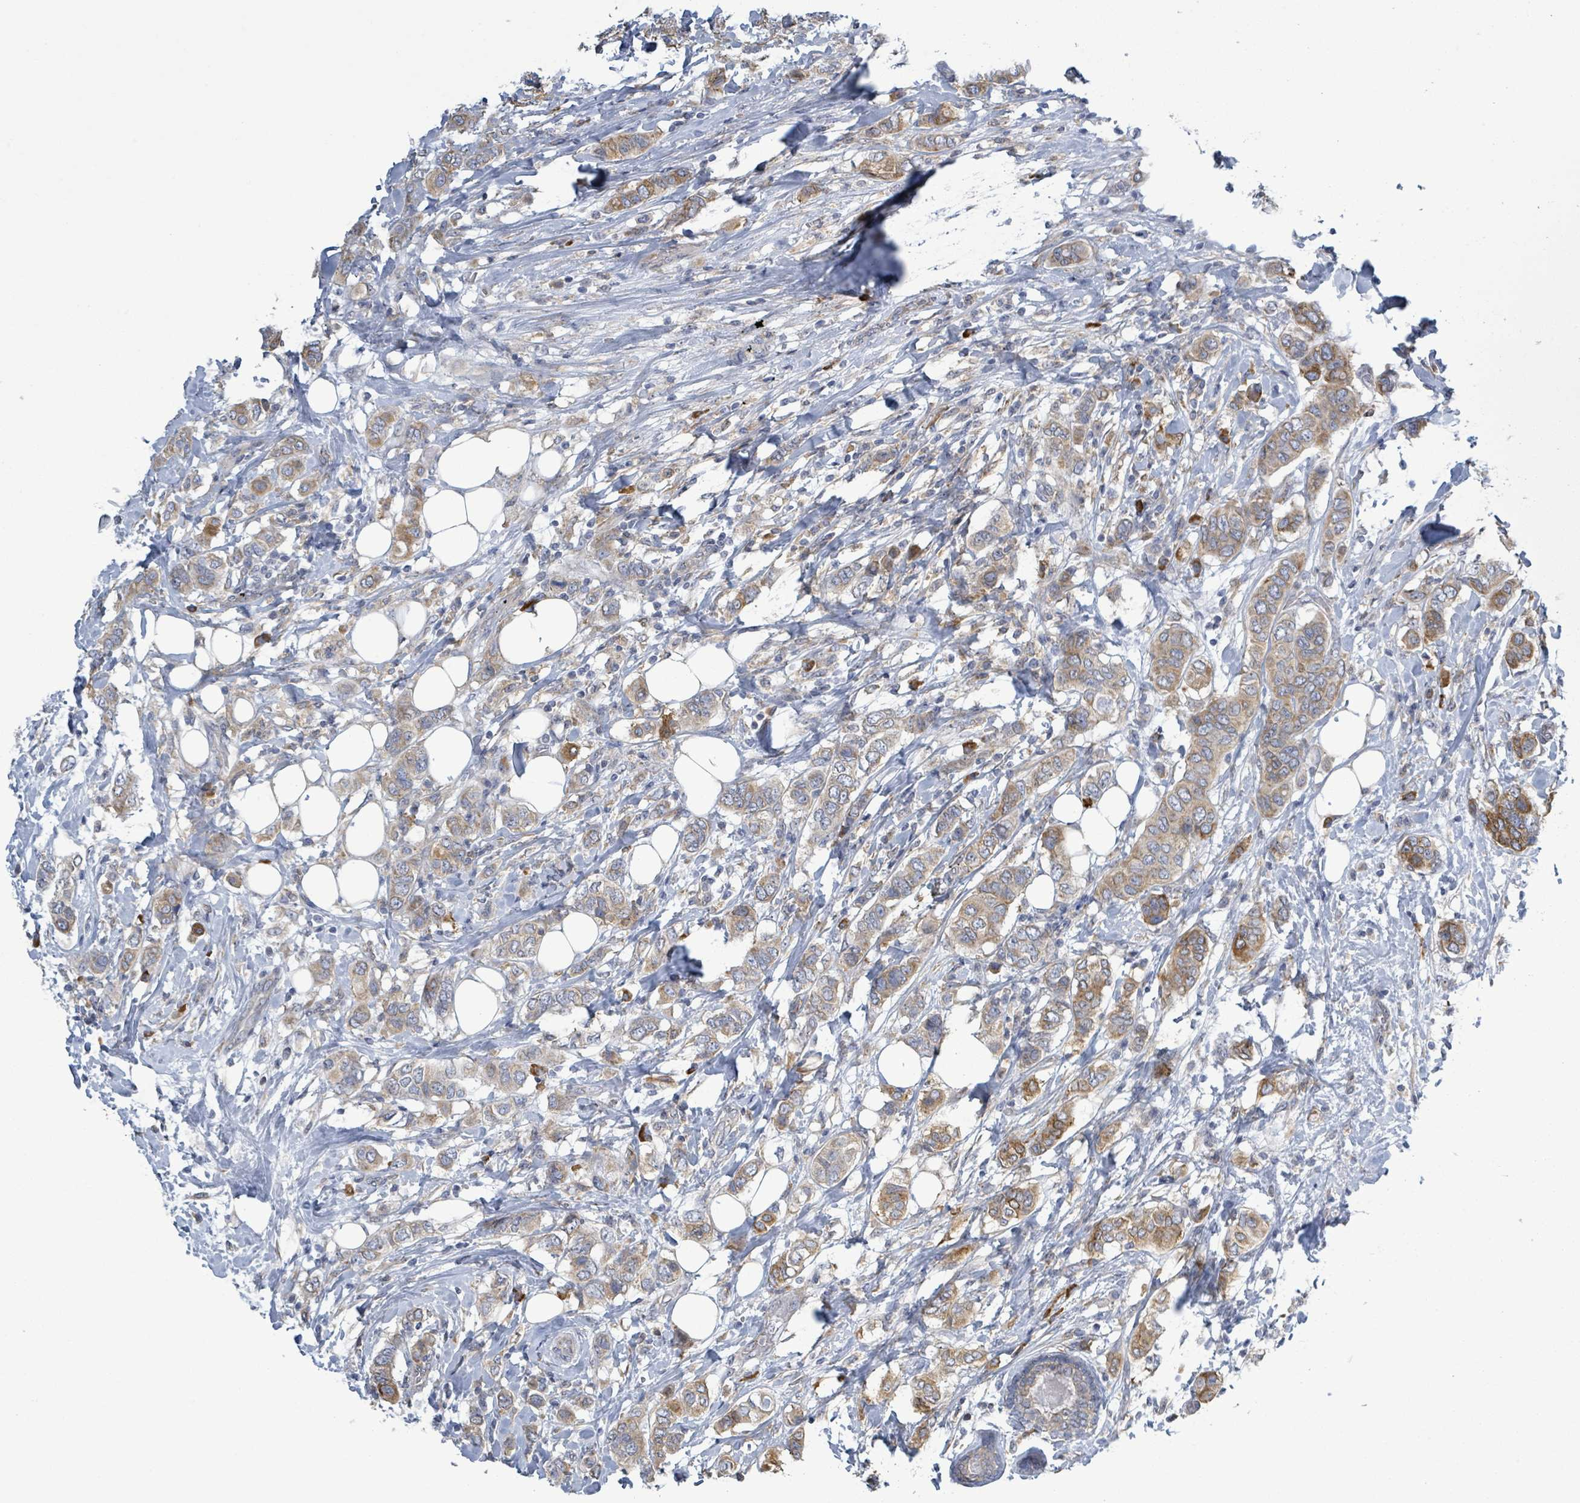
{"staining": {"intensity": "moderate", "quantity": ">75%", "location": "cytoplasmic/membranous"}, "tissue": "breast cancer", "cell_type": "Tumor cells", "image_type": "cancer", "snomed": [{"axis": "morphology", "description": "Lobular carcinoma"}, {"axis": "topography", "description": "Breast"}], "caption": "Breast lobular carcinoma stained with IHC displays moderate cytoplasmic/membranous expression in about >75% of tumor cells.", "gene": "ATP13A1", "patient": {"sex": "female", "age": 51}}